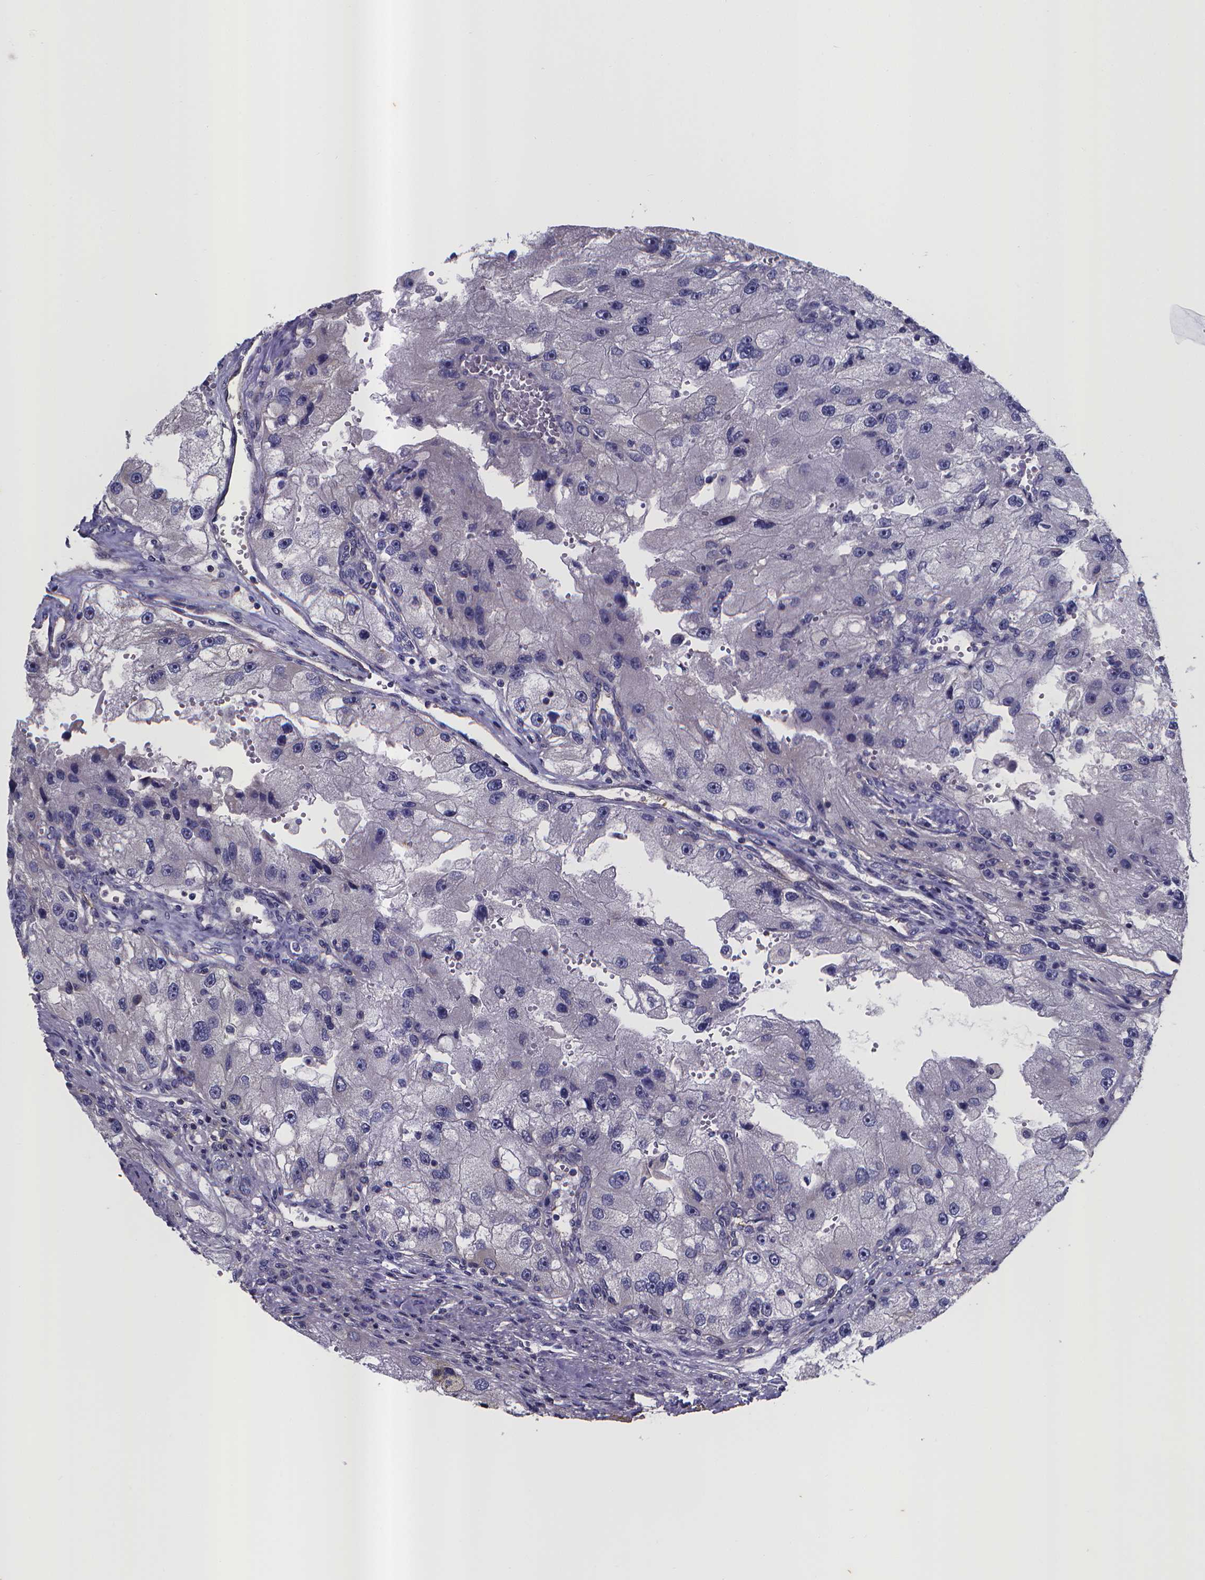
{"staining": {"intensity": "negative", "quantity": "none", "location": "none"}, "tissue": "renal cancer", "cell_type": "Tumor cells", "image_type": "cancer", "snomed": [{"axis": "morphology", "description": "Adenocarcinoma, NOS"}, {"axis": "topography", "description": "Kidney"}], "caption": "Immunohistochemistry micrograph of neoplastic tissue: human adenocarcinoma (renal) stained with DAB (3,3'-diaminobenzidine) displays no significant protein expression in tumor cells. (DAB (3,3'-diaminobenzidine) IHC visualized using brightfield microscopy, high magnification).", "gene": "RERG", "patient": {"sex": "male", "age": 63}}